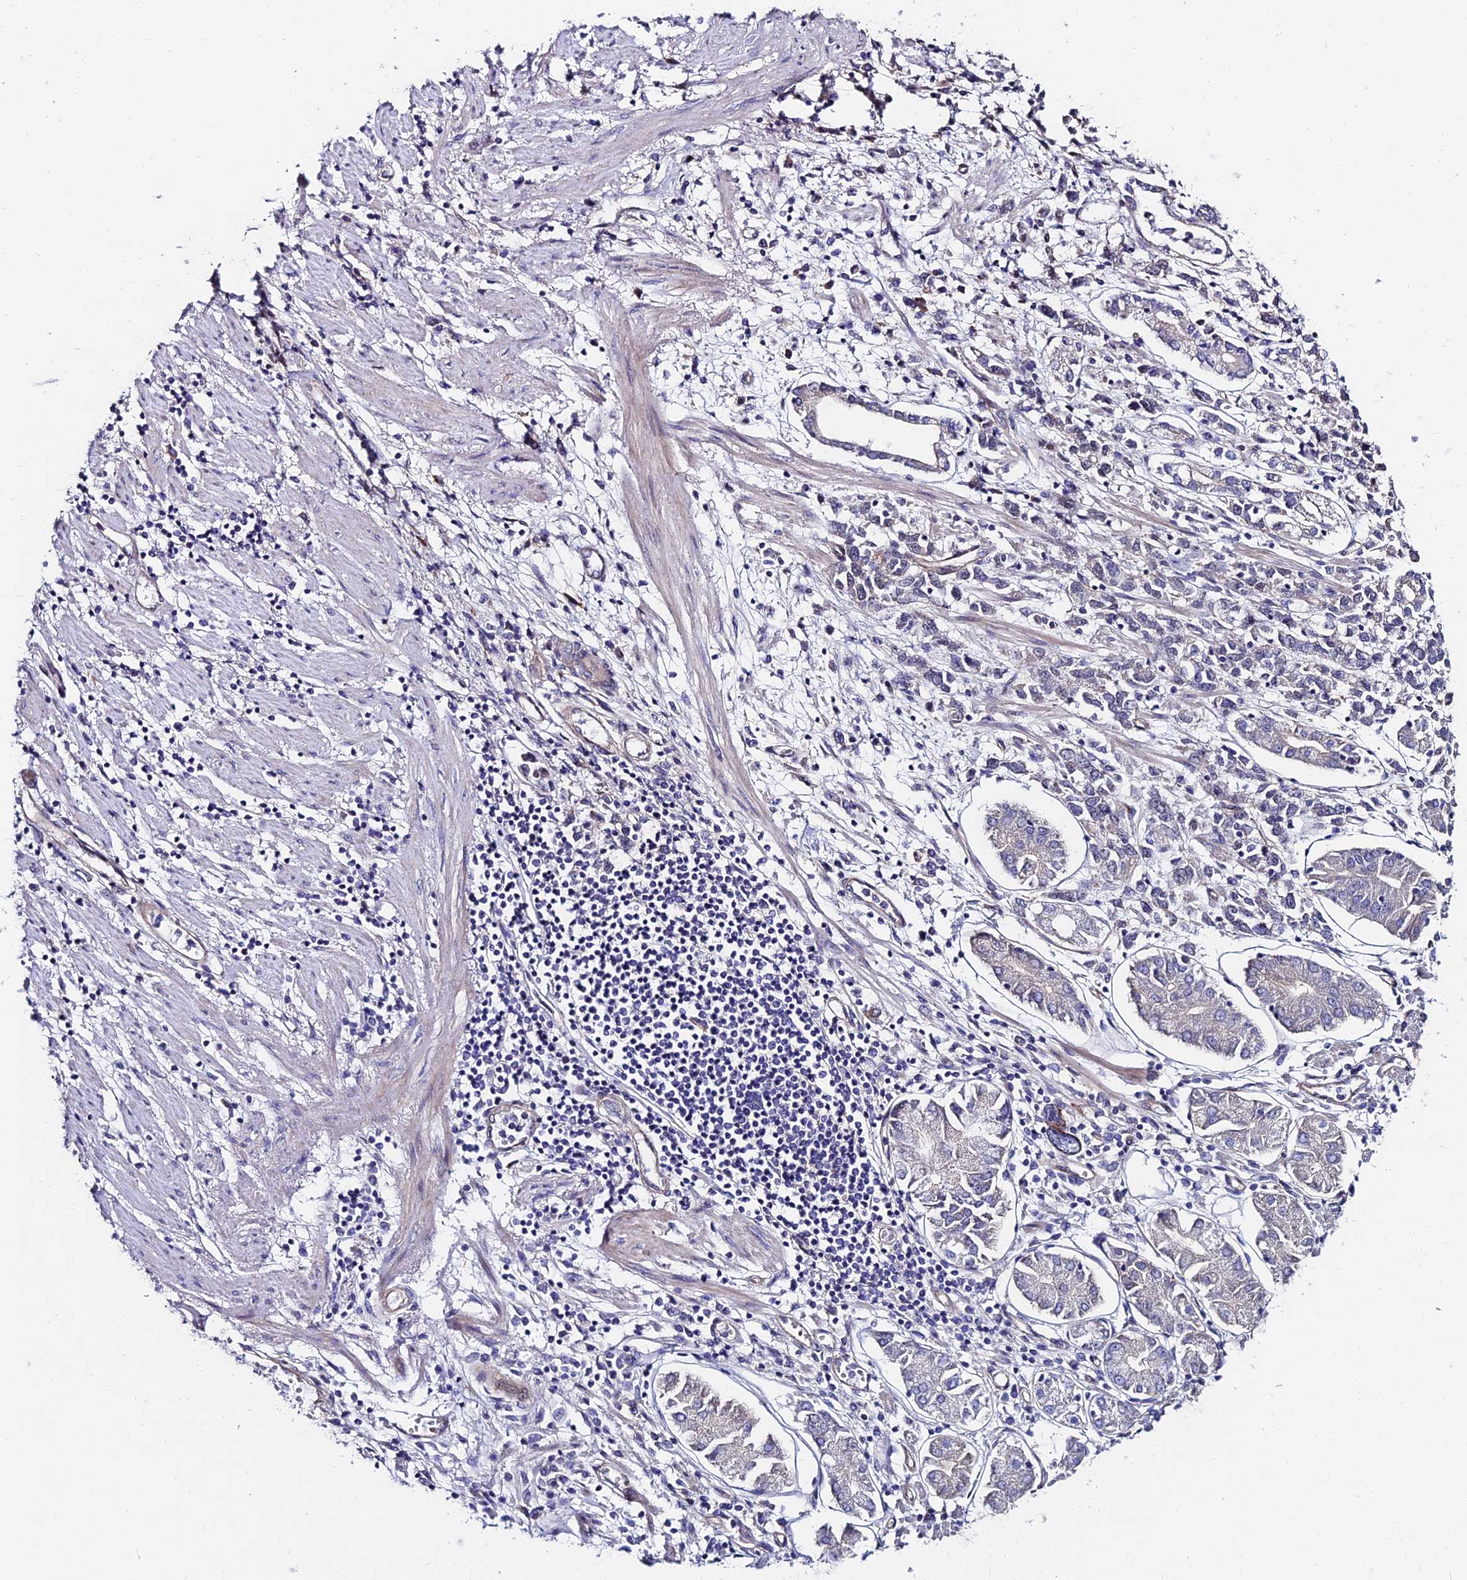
{"staining": {"intensity": "negative", "quantity": "none", "location": "none"}, "tissue": "stomach cancer", "cell_type": "Tumor cells", "image_type": "cancer", "snomed": [{"axis": "morphology", "description": "Adenocarcinoma, NOS"}, {"axis": "topography", "description": "Stomach"}], "caption": "Immunohistochemistry photomicrograph of human stomach cancer stained for a protein (brown), which shows no expression in tumor cells.", "gene": "TRIM24", "patient": {"sex": "female", "age": 76}}